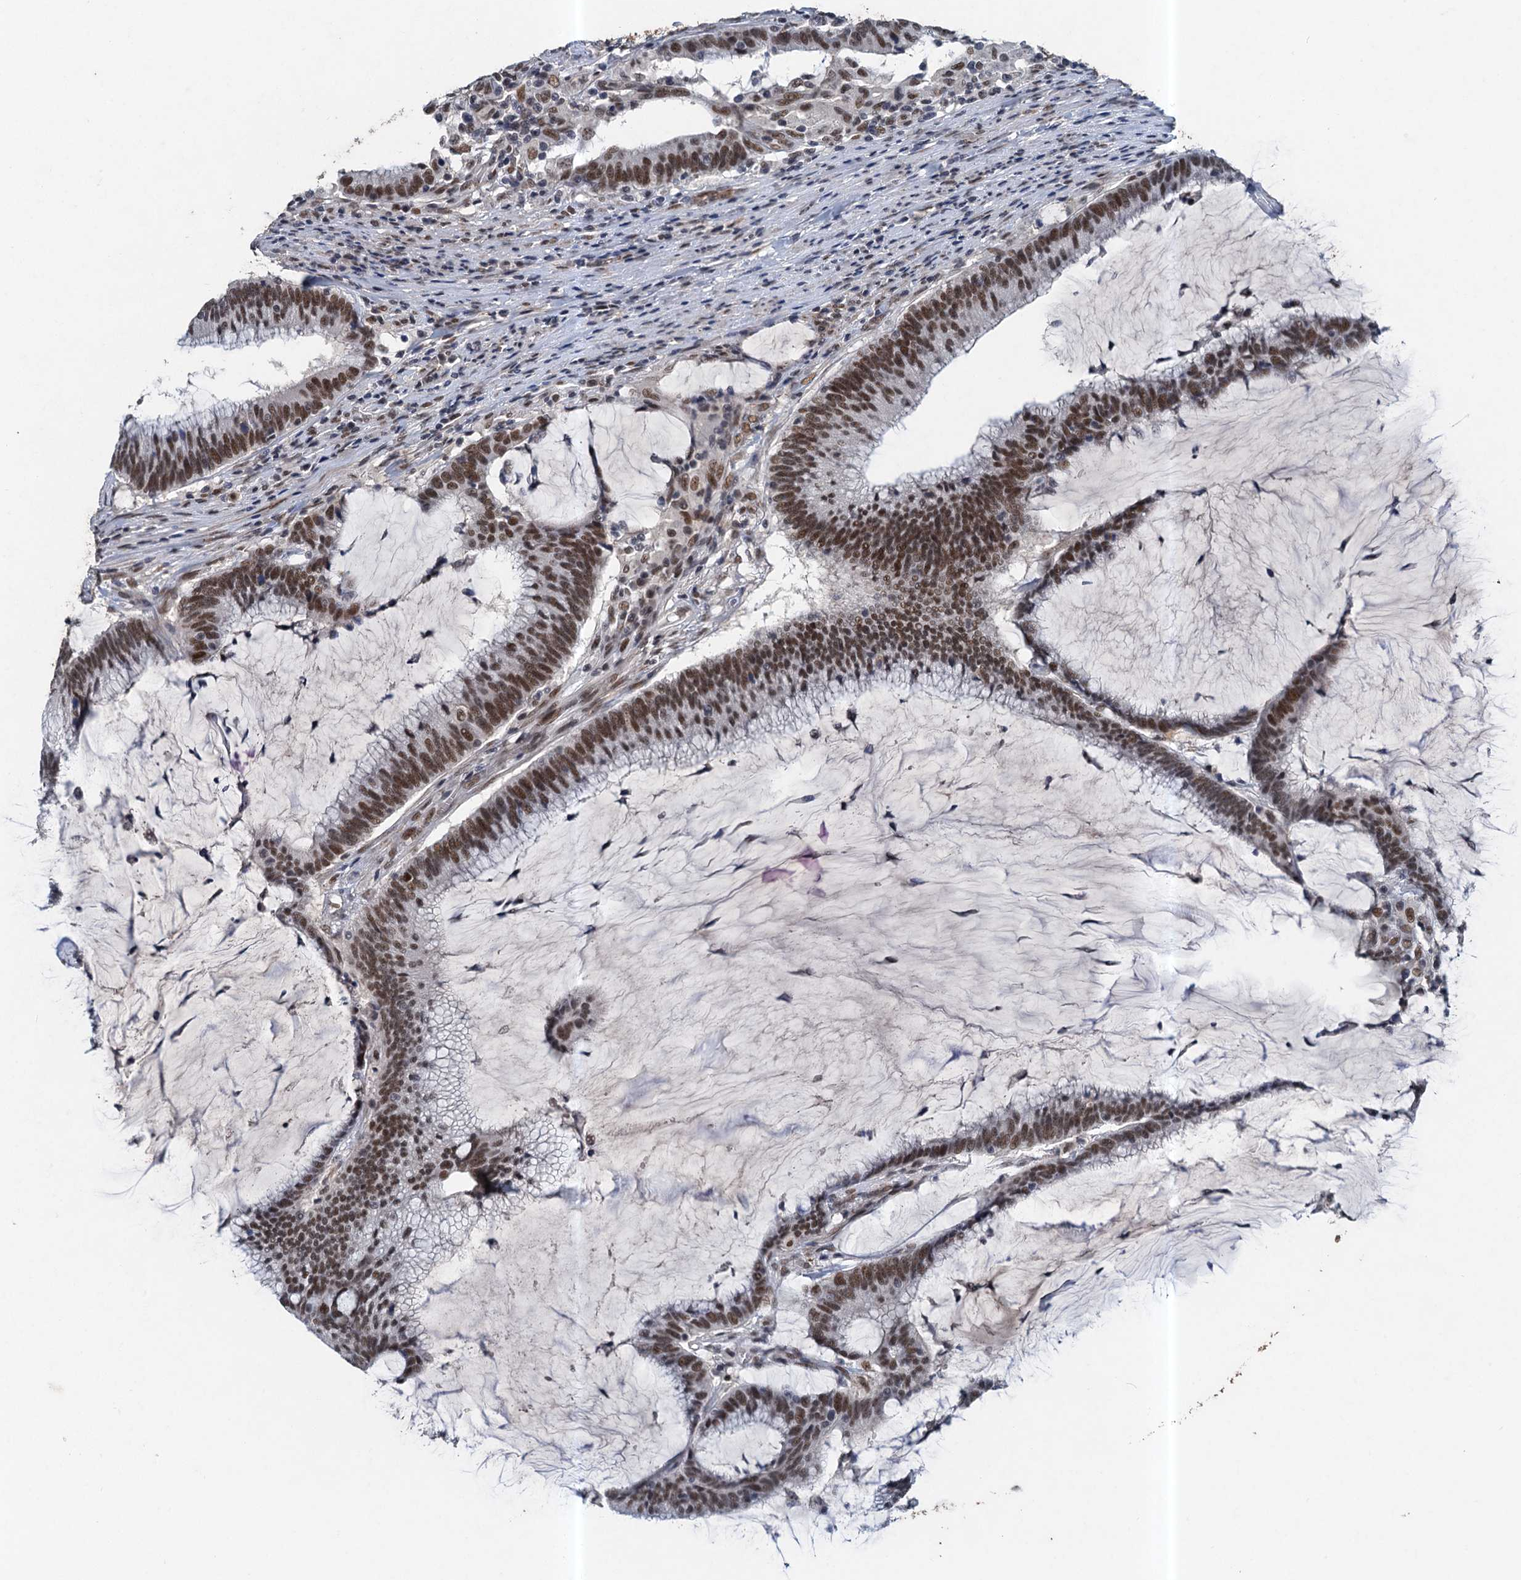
{"staining": {"intensity": "moderate", "quantity": ">75%", "location": "nuclear"}, "tissue": "colorectal cancer", "cell_type": "Tumor cells", "image_type": "cancer", "snomed": [{"axis": "morphology", "description": "Adenocarcinoma, NOS"}, {"axis": "topography", "description": "Rectum"}], "caption": "Immunohistochemical staining of human colorectal cancer (adenocarcinoma) demonstrates medium levels of moderate nuclear expression in approximately >75% of tumor cells. (Brightfield microscopy of DAB IHC at high magnification).", "gene": "CSTF3", "patient": {"sex": "female", "age": 77}}